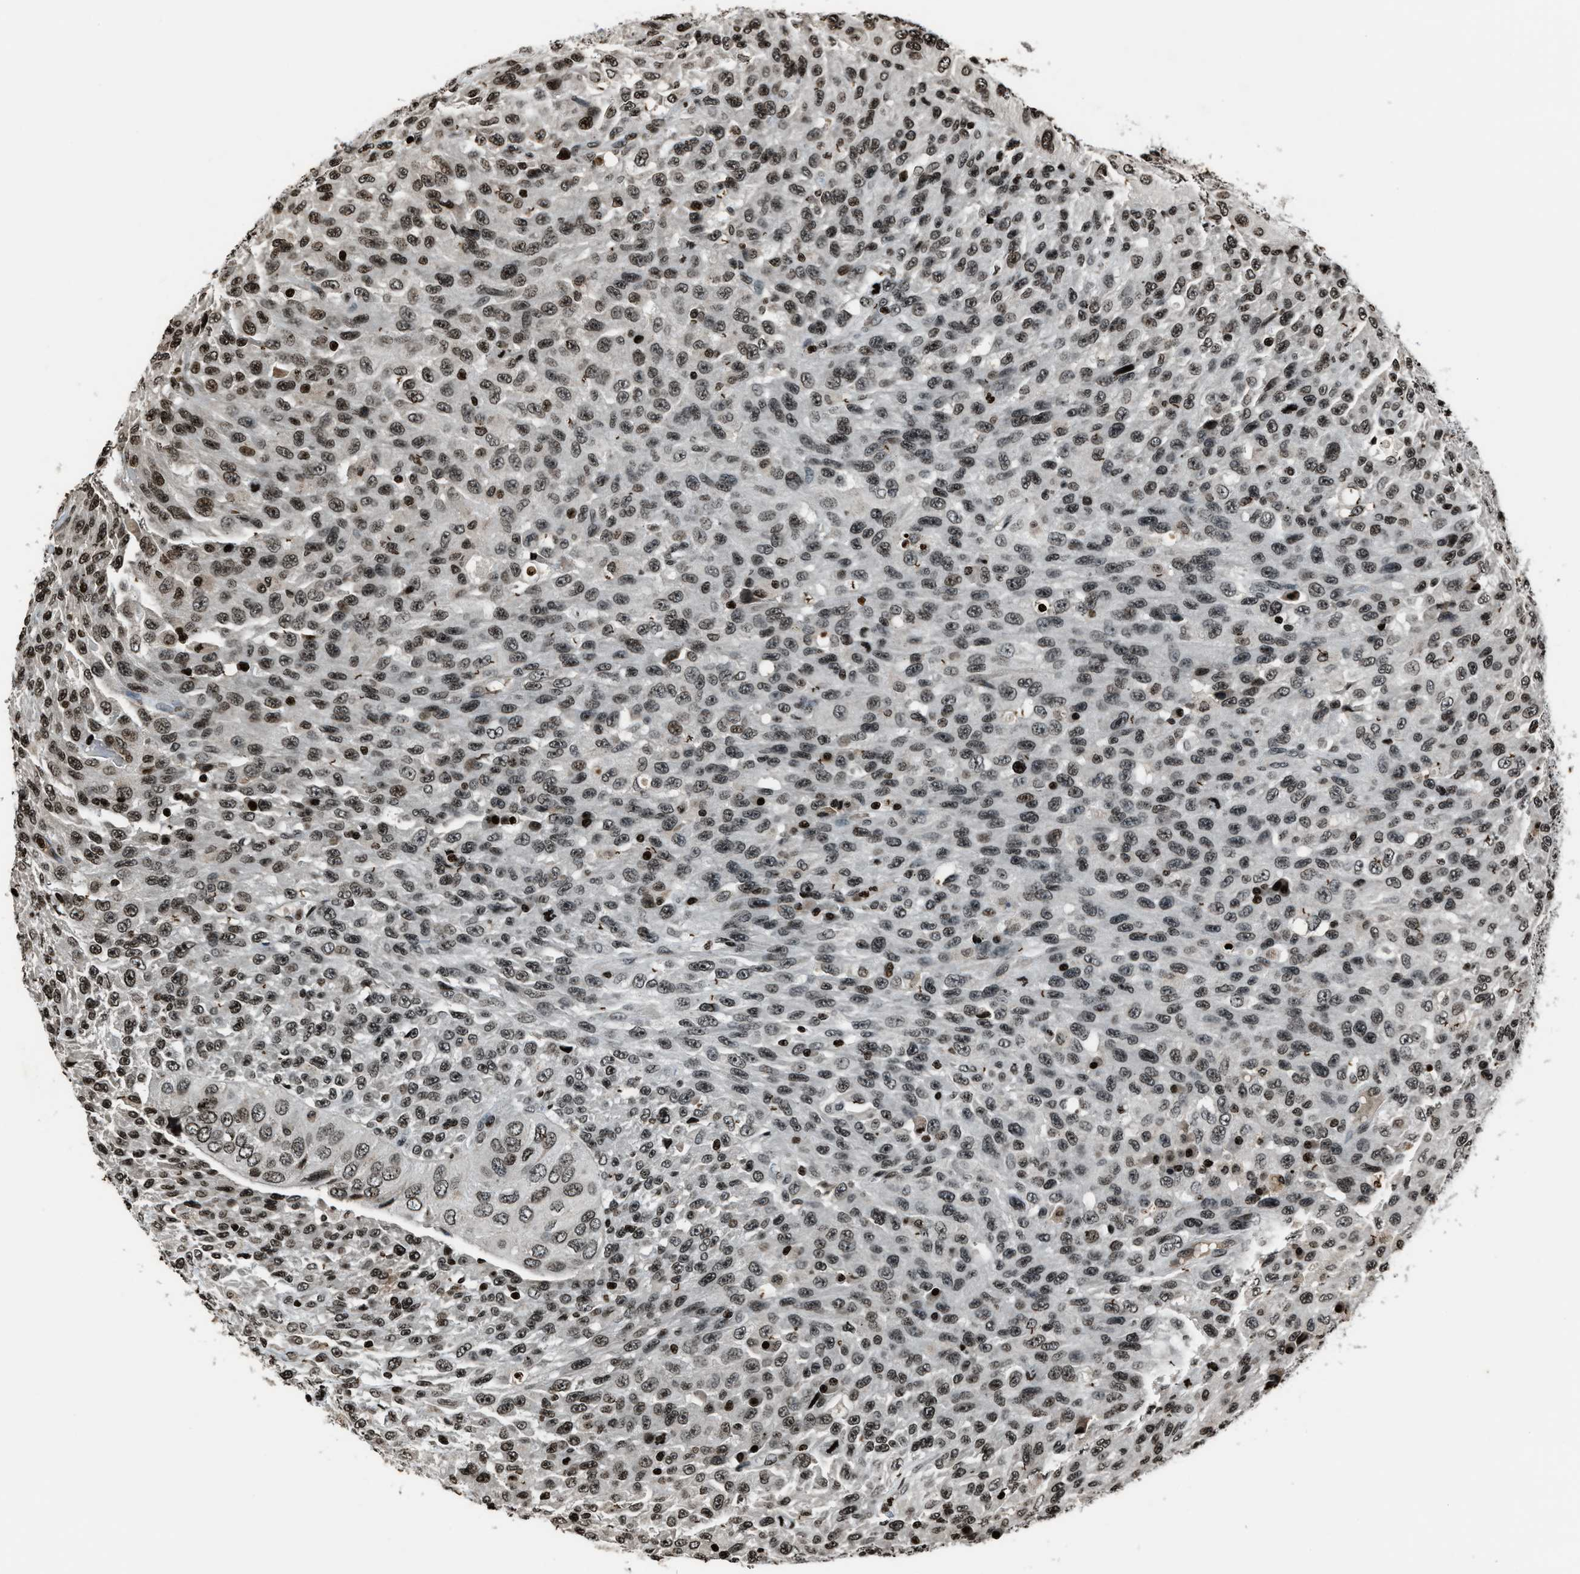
{"staining": {"intensity": "weak", "quantity": ">75%", "location": "nuclear"}, "tissue": "urothelial cancer", "cell_type": "Tumor cells", "image_type": "cancer", "snomed": [{"axis": "morphology", "description": "Urothelial carcinoma, High grade"}, {"axis": "topography", "description": "Urinary bladder"}], "caption": "Immunohistochemical staining of high-grade urothelial carcinoma demonstrates low levels of weak nuclear protein positivity in approximately >75% of tumor cells. The protein of interest is stained brown, and the nuclei are stained in blue (DAB (3,3'-diaminobenzidine) IHC with brightfield microscopy, high magnification).", "gene": "H4C1", "patient": {"sex": "male", "age": 66}}